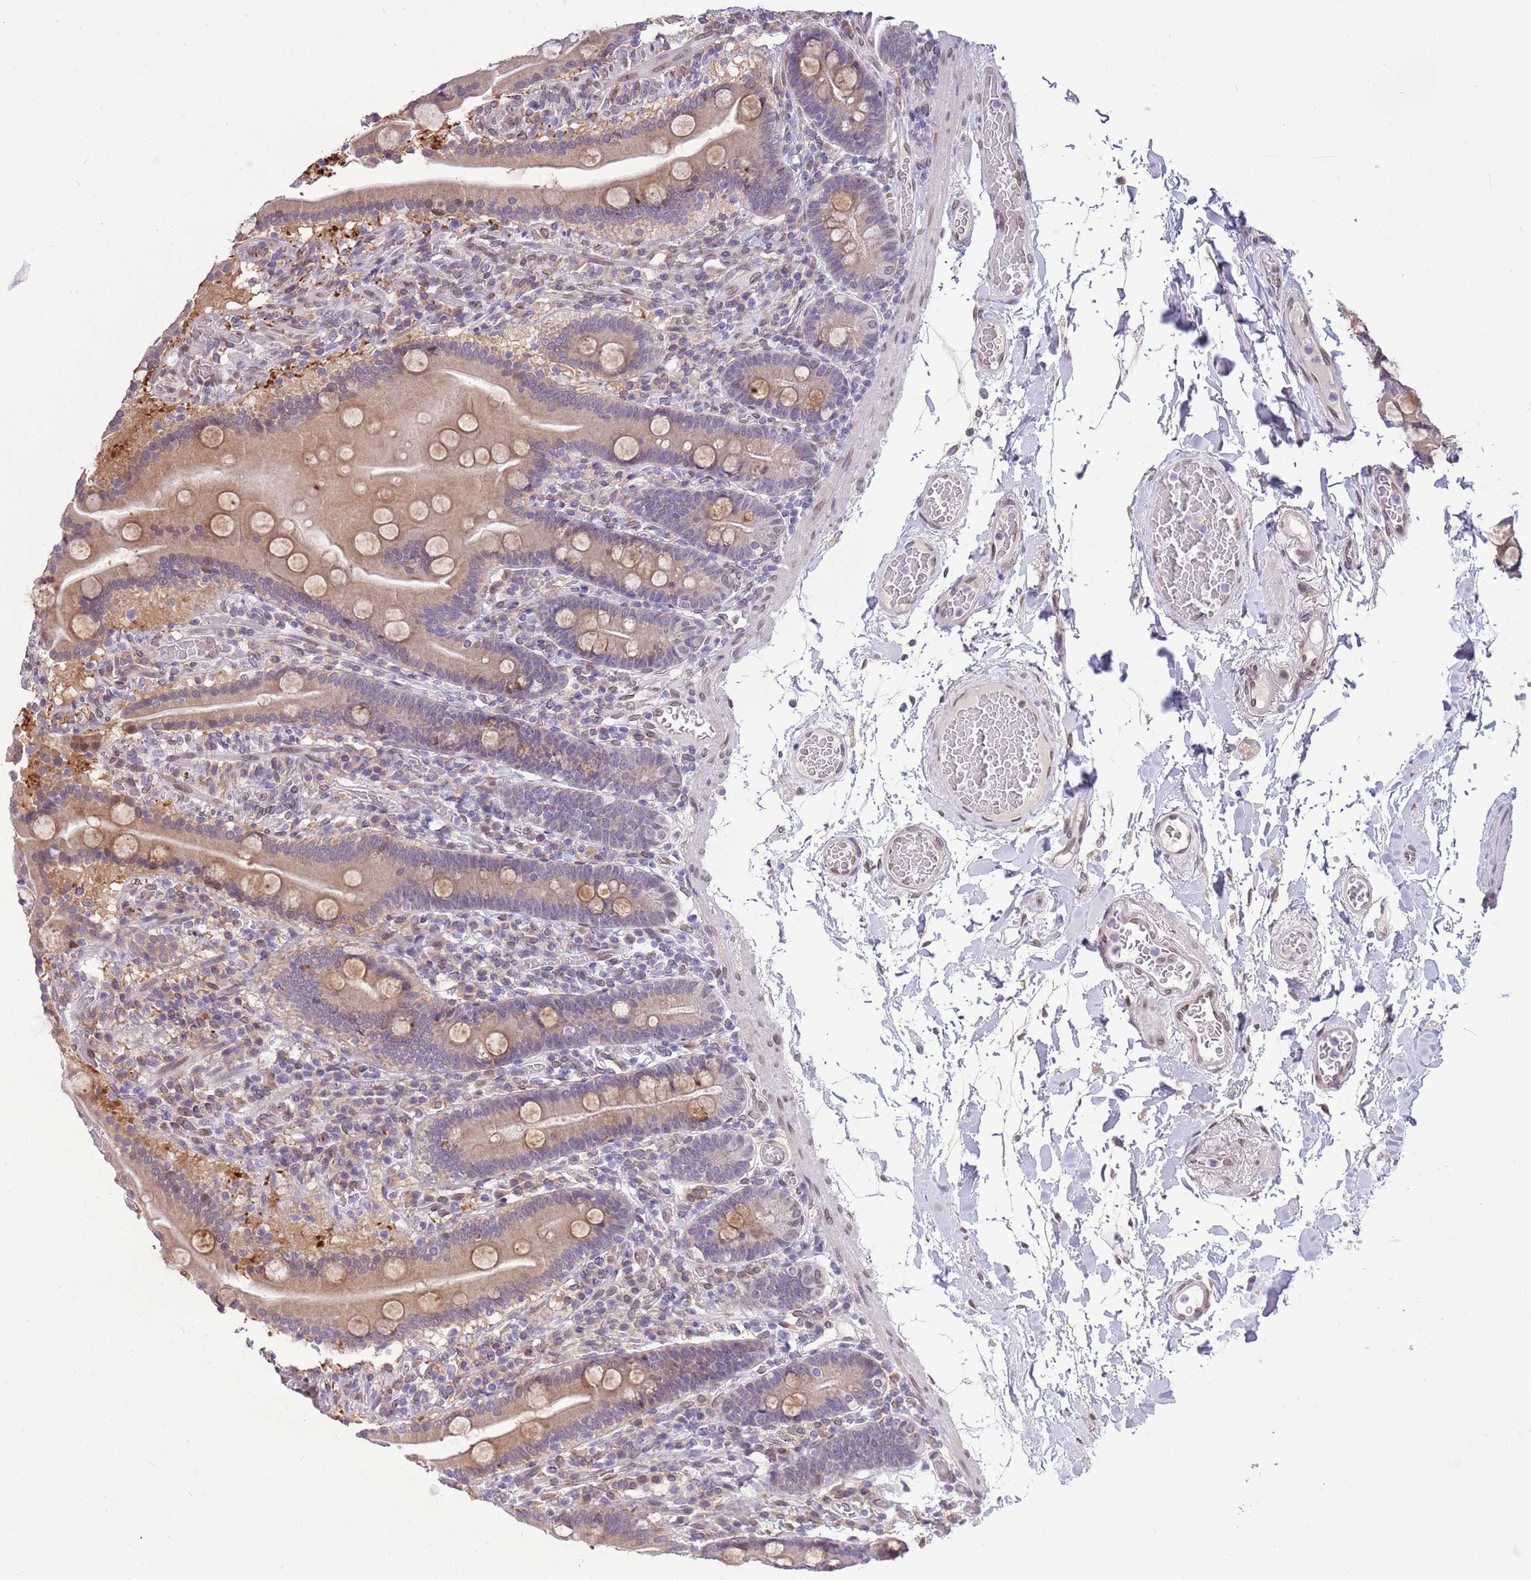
{"staining": {"intensity": "weak", "quantity": "25%-75%", "location": "cytoplasmic/membranous,nuclear"}, "tissue": "duodenum", "cell_type": "Glandular cells", "image_type": "normal", "snomed": [{"axis": "morphology", "description": "Normal tissue, NOS"}, {"axis": "topography", "description": "Duodenum"}], "caption": "This histopathology image demonstrates immunohistochemistry (IHC) staining of unremarkable human duodenum, with low weak cytoplasmic/membranous,nuclear positivity in approximately 25%-75% of glandular cells.", "gene": "ZNF665", "patient": {"sex": "male", "age": 55}}